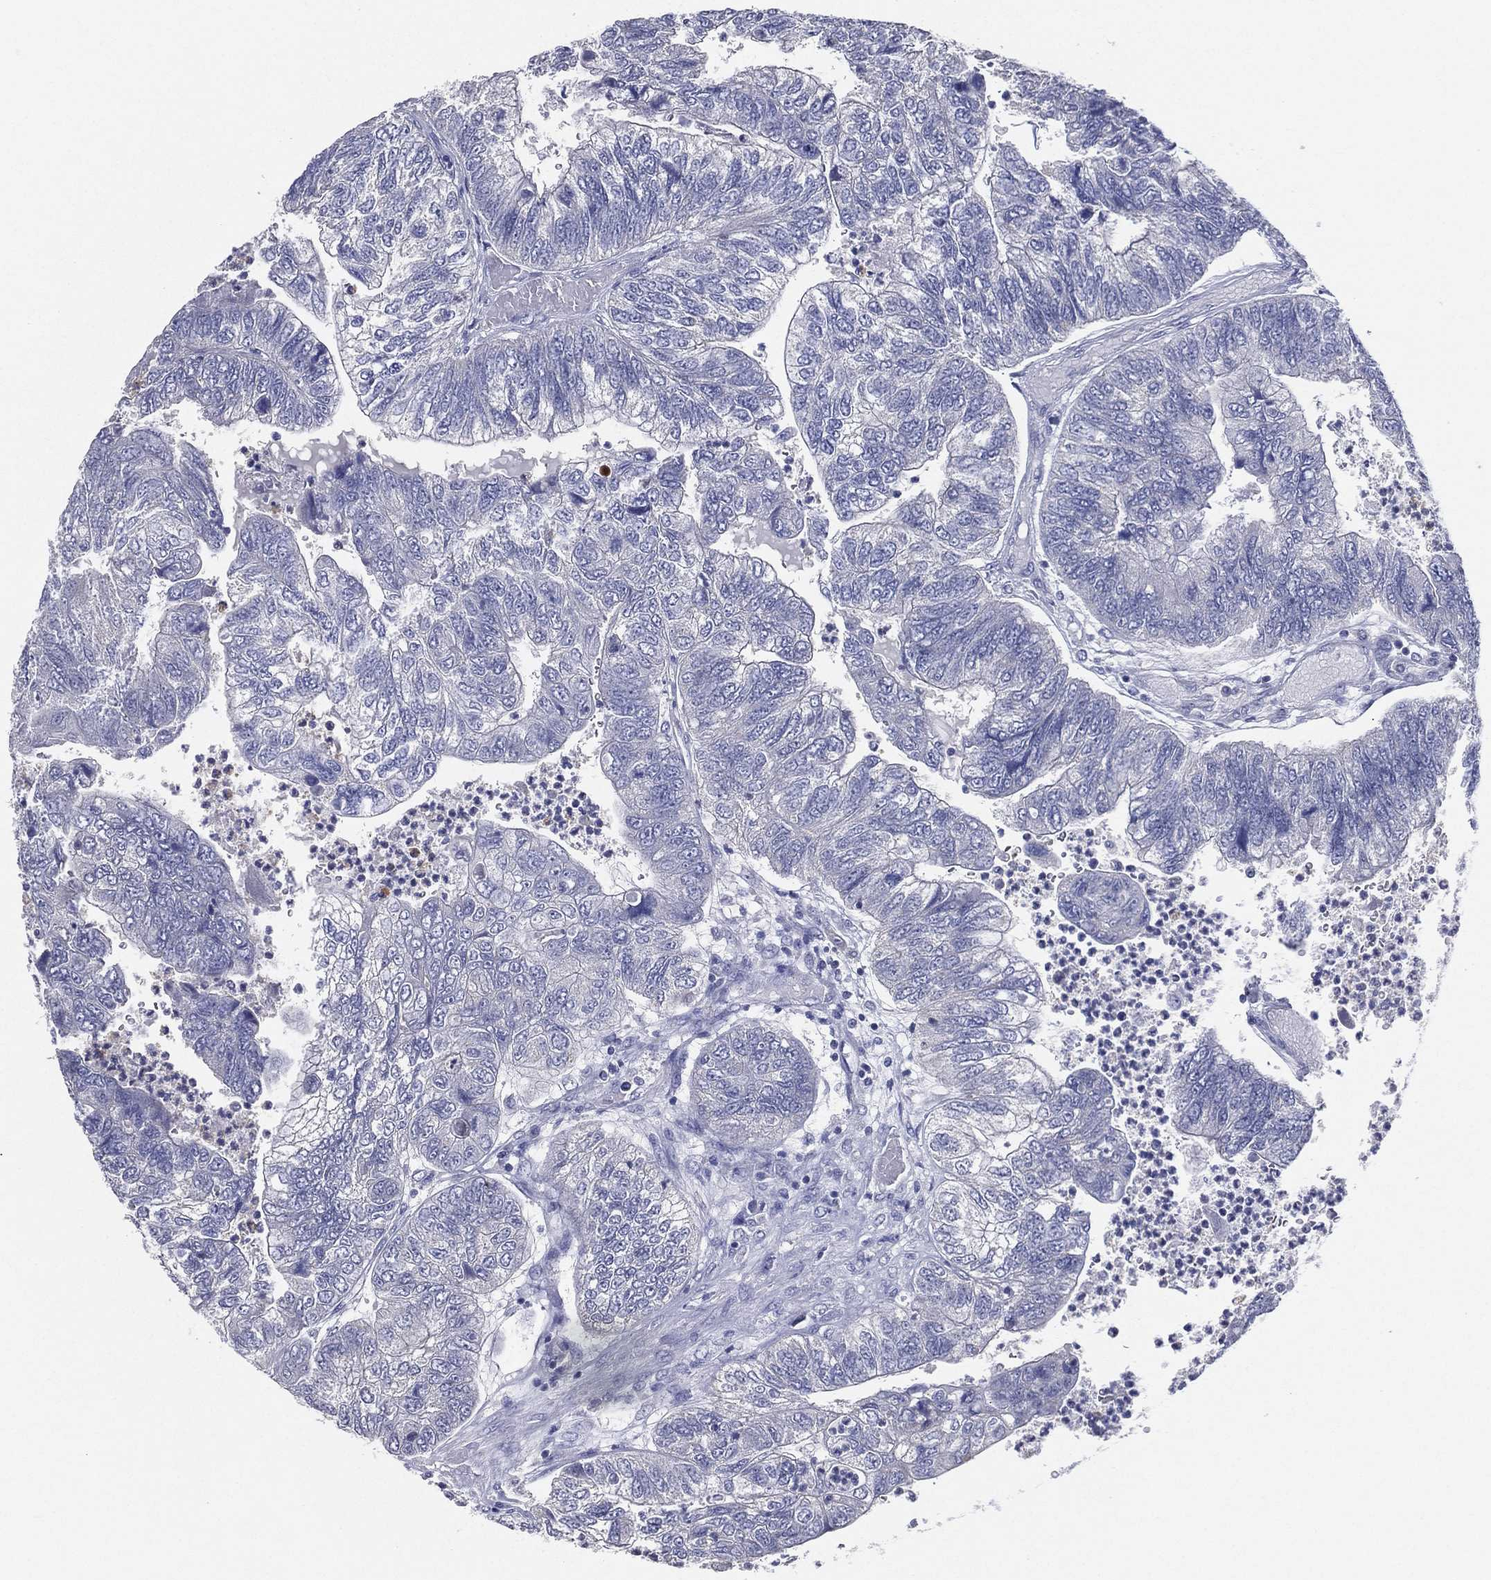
{"staining": {"intensity": "negative", "quantity": "none", "location": "none"}, "tissue": "colorectal cancer", "cell_type": "Tumor cells", "image_type": "cancer", "snomed": [{"axis": "morphology", "description": "Adenocarcinoma, NOS"}, {"axis": "topography", "description": "Colon"}], "caption": "Protein analysis of colorectal cancer (adenocarcinoma) shows no significant positivity in tumor cells.", "gene": "SLC13A4", "patient": {"sex": "female", "age": 67}}